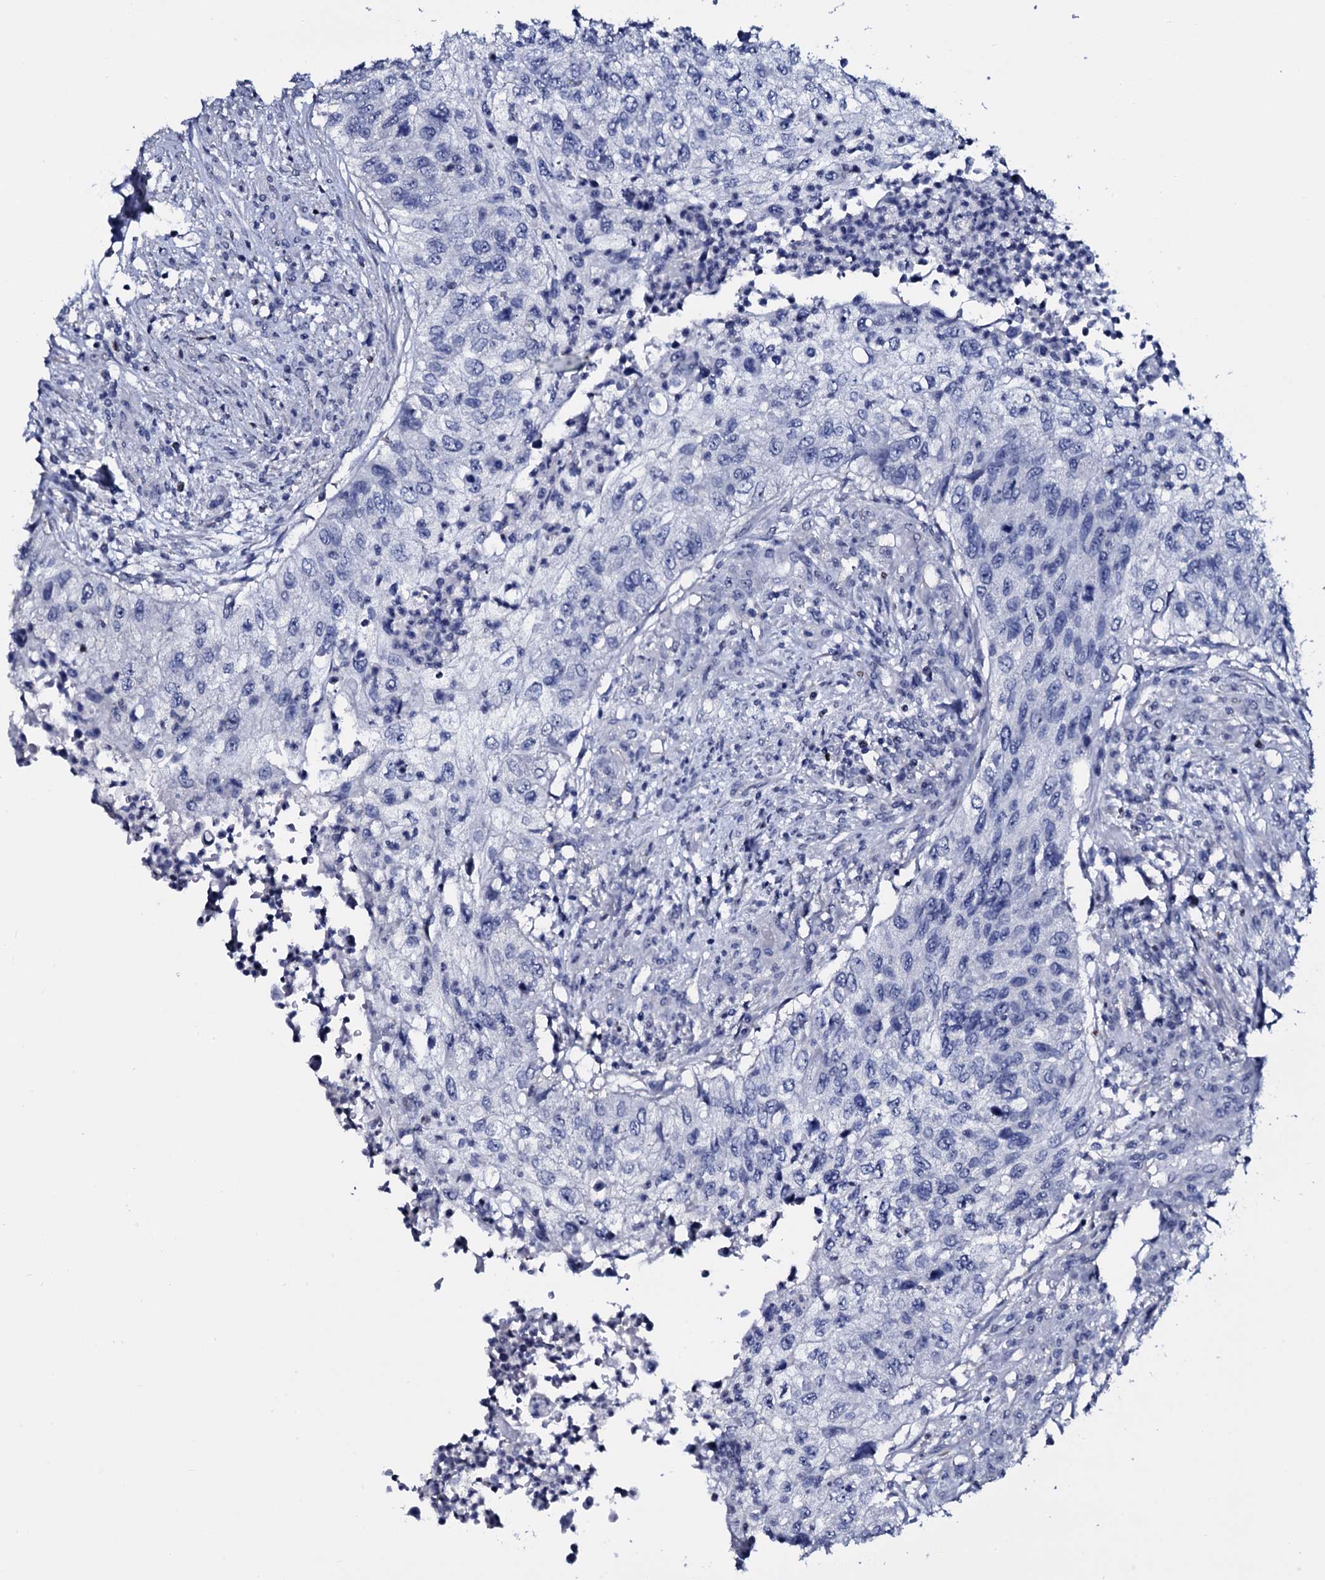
{"staining": {"intensity": "negative", "quantity": "none", "location": "none"}, "tissue": "urothelial cancer", "cell_type": "Tumor cells", "image_type": "cancer", "snomed": [{"axis": "morphology", "description": "Urothelial carcinoma, High grade"}, {"axis": "topography", "description": "Urinary bladder"}], "caption": "A high-resolution micrograph shows immunohistochemistry (IHC) staining of urothelial cancer, which reveals no significant staining in tumor cells. The staining is performed using DAB brown chromogen with nuclei counter-stained in using hematoxylin.", "gene": "NPM2", "patient": {"sex": "female", "age": 60}}